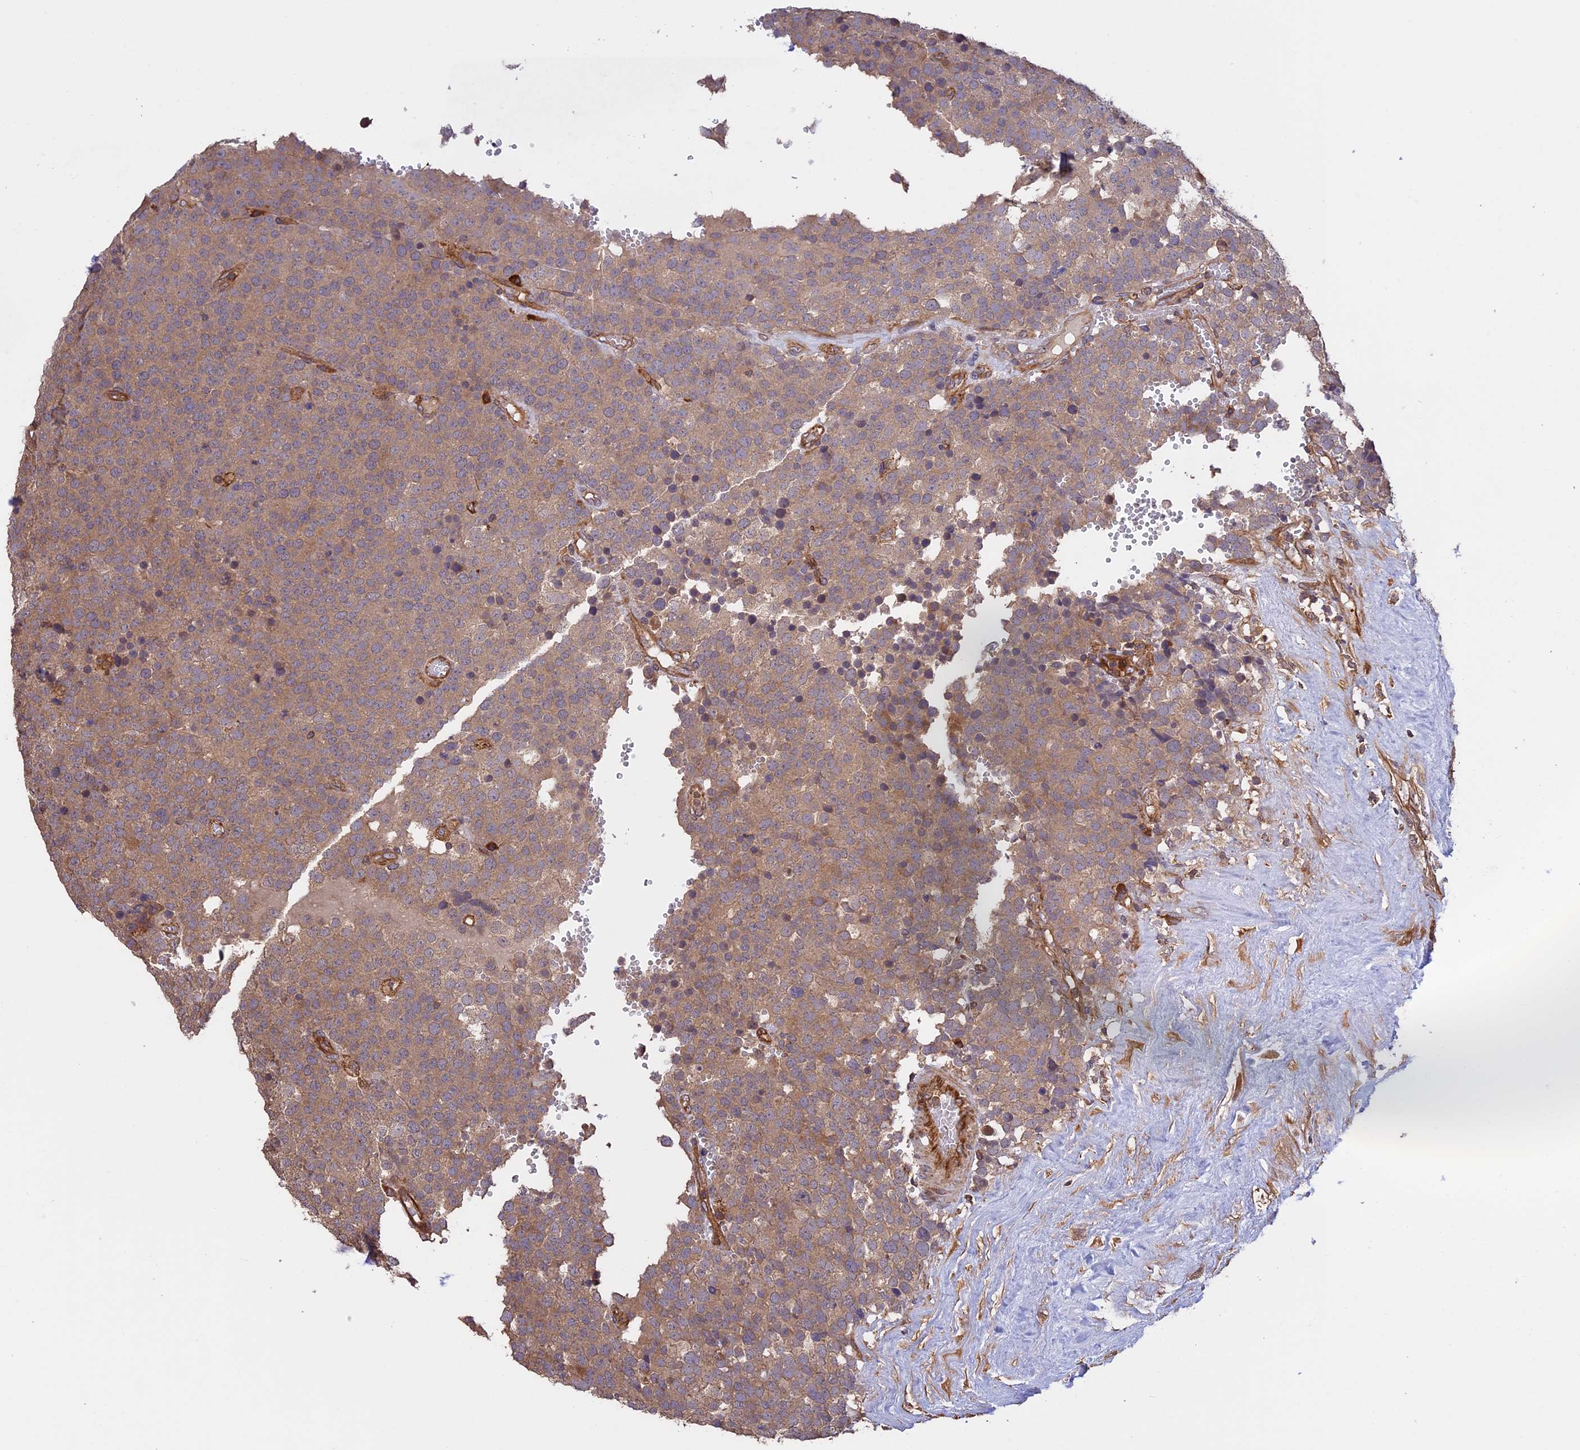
{"staining": {"intensity": "moderate", "quantity": ">75%", "location": "cytoplasmic/membranous"}, "tissue": "testis cancer", "cell_type": "Tumor cells", "image_type": "cancer", "snomed": [{"axis": "morphology", "description": "Seminoma, NOS"}, {"axis": "topography", "description": "Testis"}], "caption": "Testis seminoma stained with a brown dye displays moderate cytoplasmic/membranous positive positivity in about >75% of tumor cells.", "gene": "GAS8", "patient": {"sex": "male", "age": 71}}